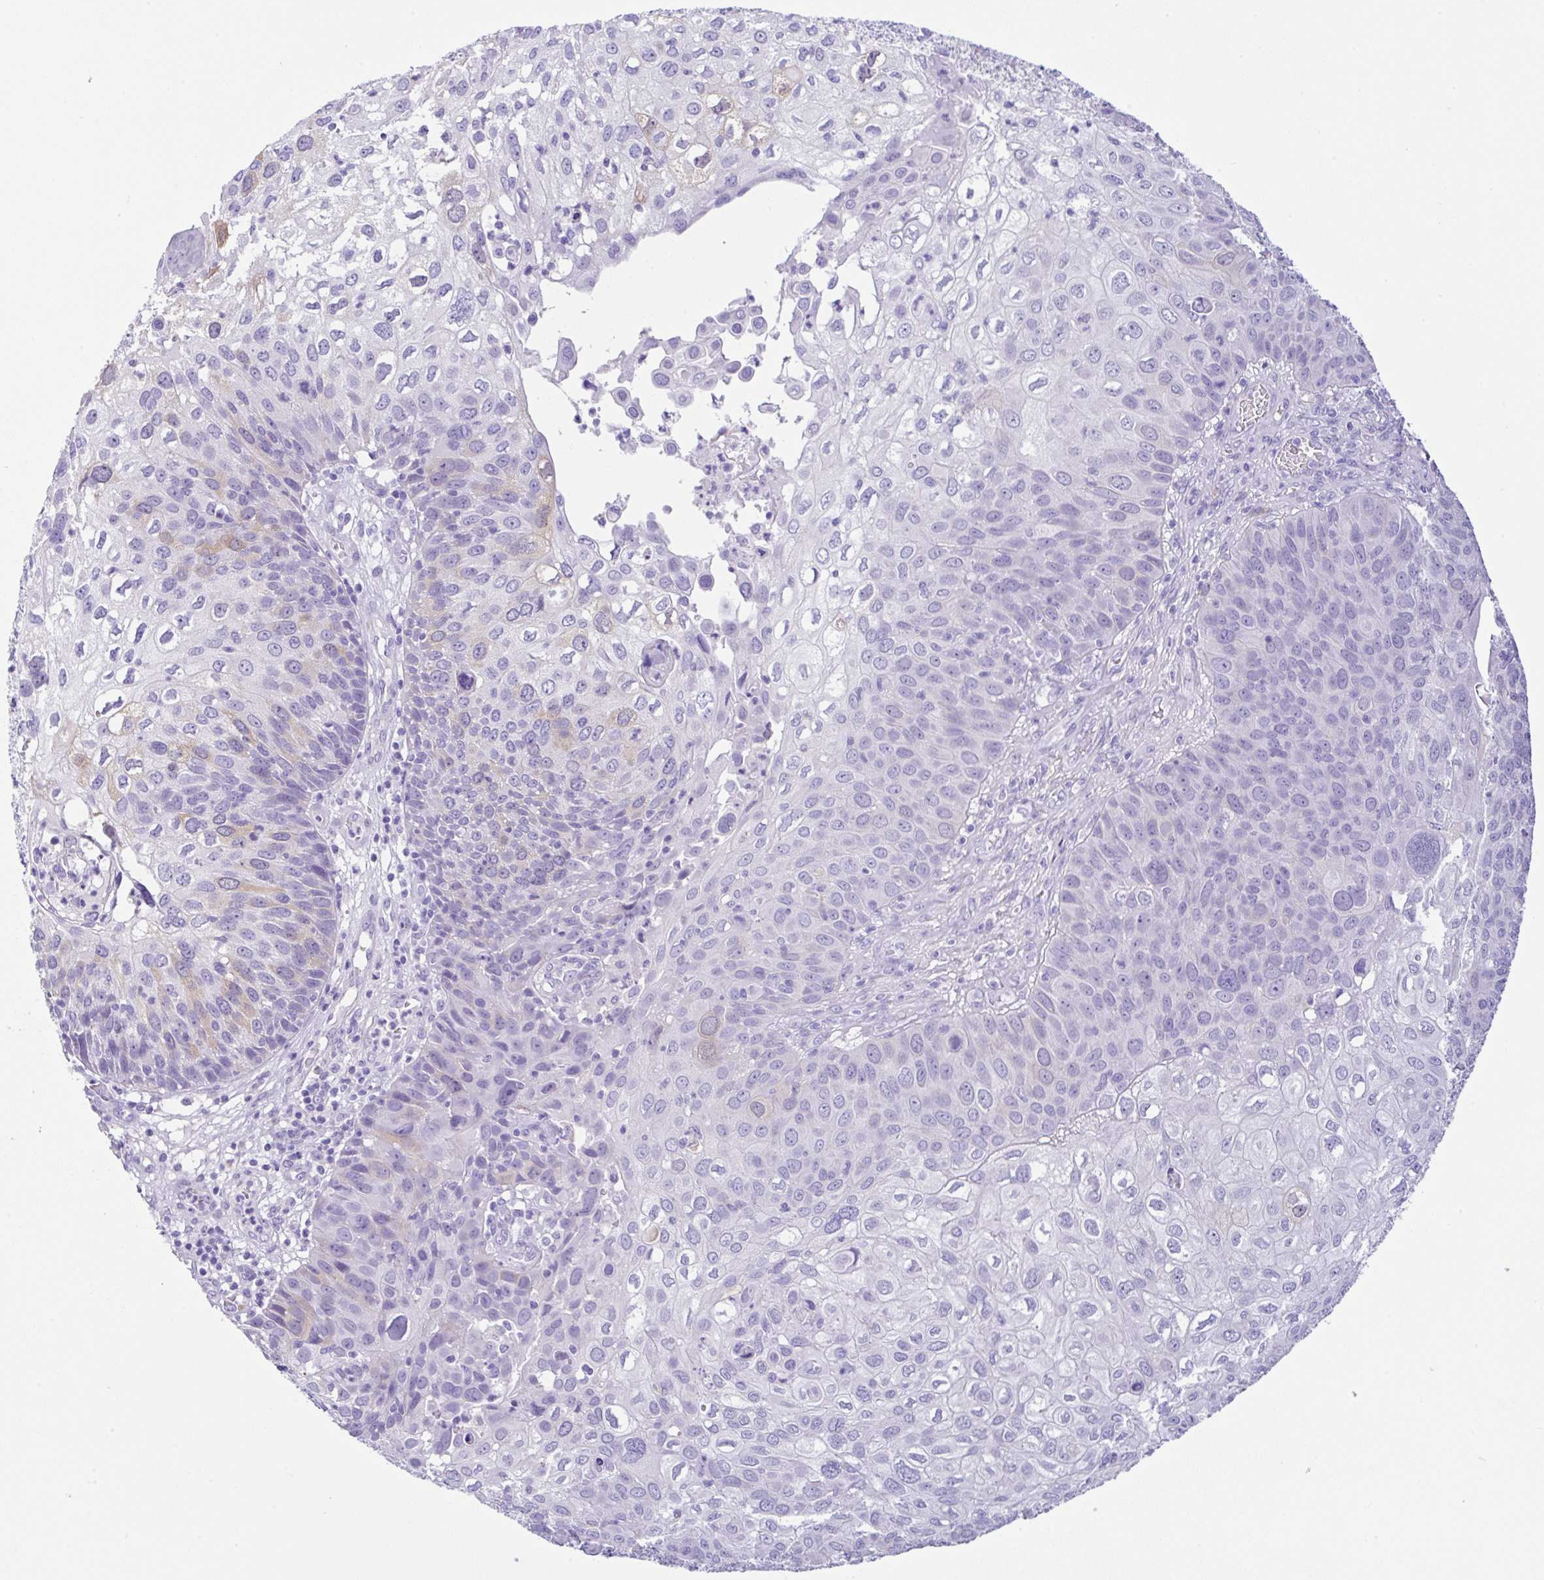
{"staining": {"intensity": "negative", "quantity": "none", "location": "none"}, "tissue": "skin cancer", "cell_type": "Tumor cells", "image_type": "cancer", "snomed": [{"axis": "morphology", "description": "Squamous cell carcinoma, NOS"}, {"axis": "topography", "description": "Skin"}], "caption": "An IHC histopathology image of skin squamous cell carcinoma is shown. There is no staining in tumor cells of skin squamous cell carcinoma. (DAB (3,3'-diaminobenzidine) immunohistochemistry (IHC) with hematoxylin counter stain).", "gene": "RRM2", "patient": {"sex": "male", "age": 87}}